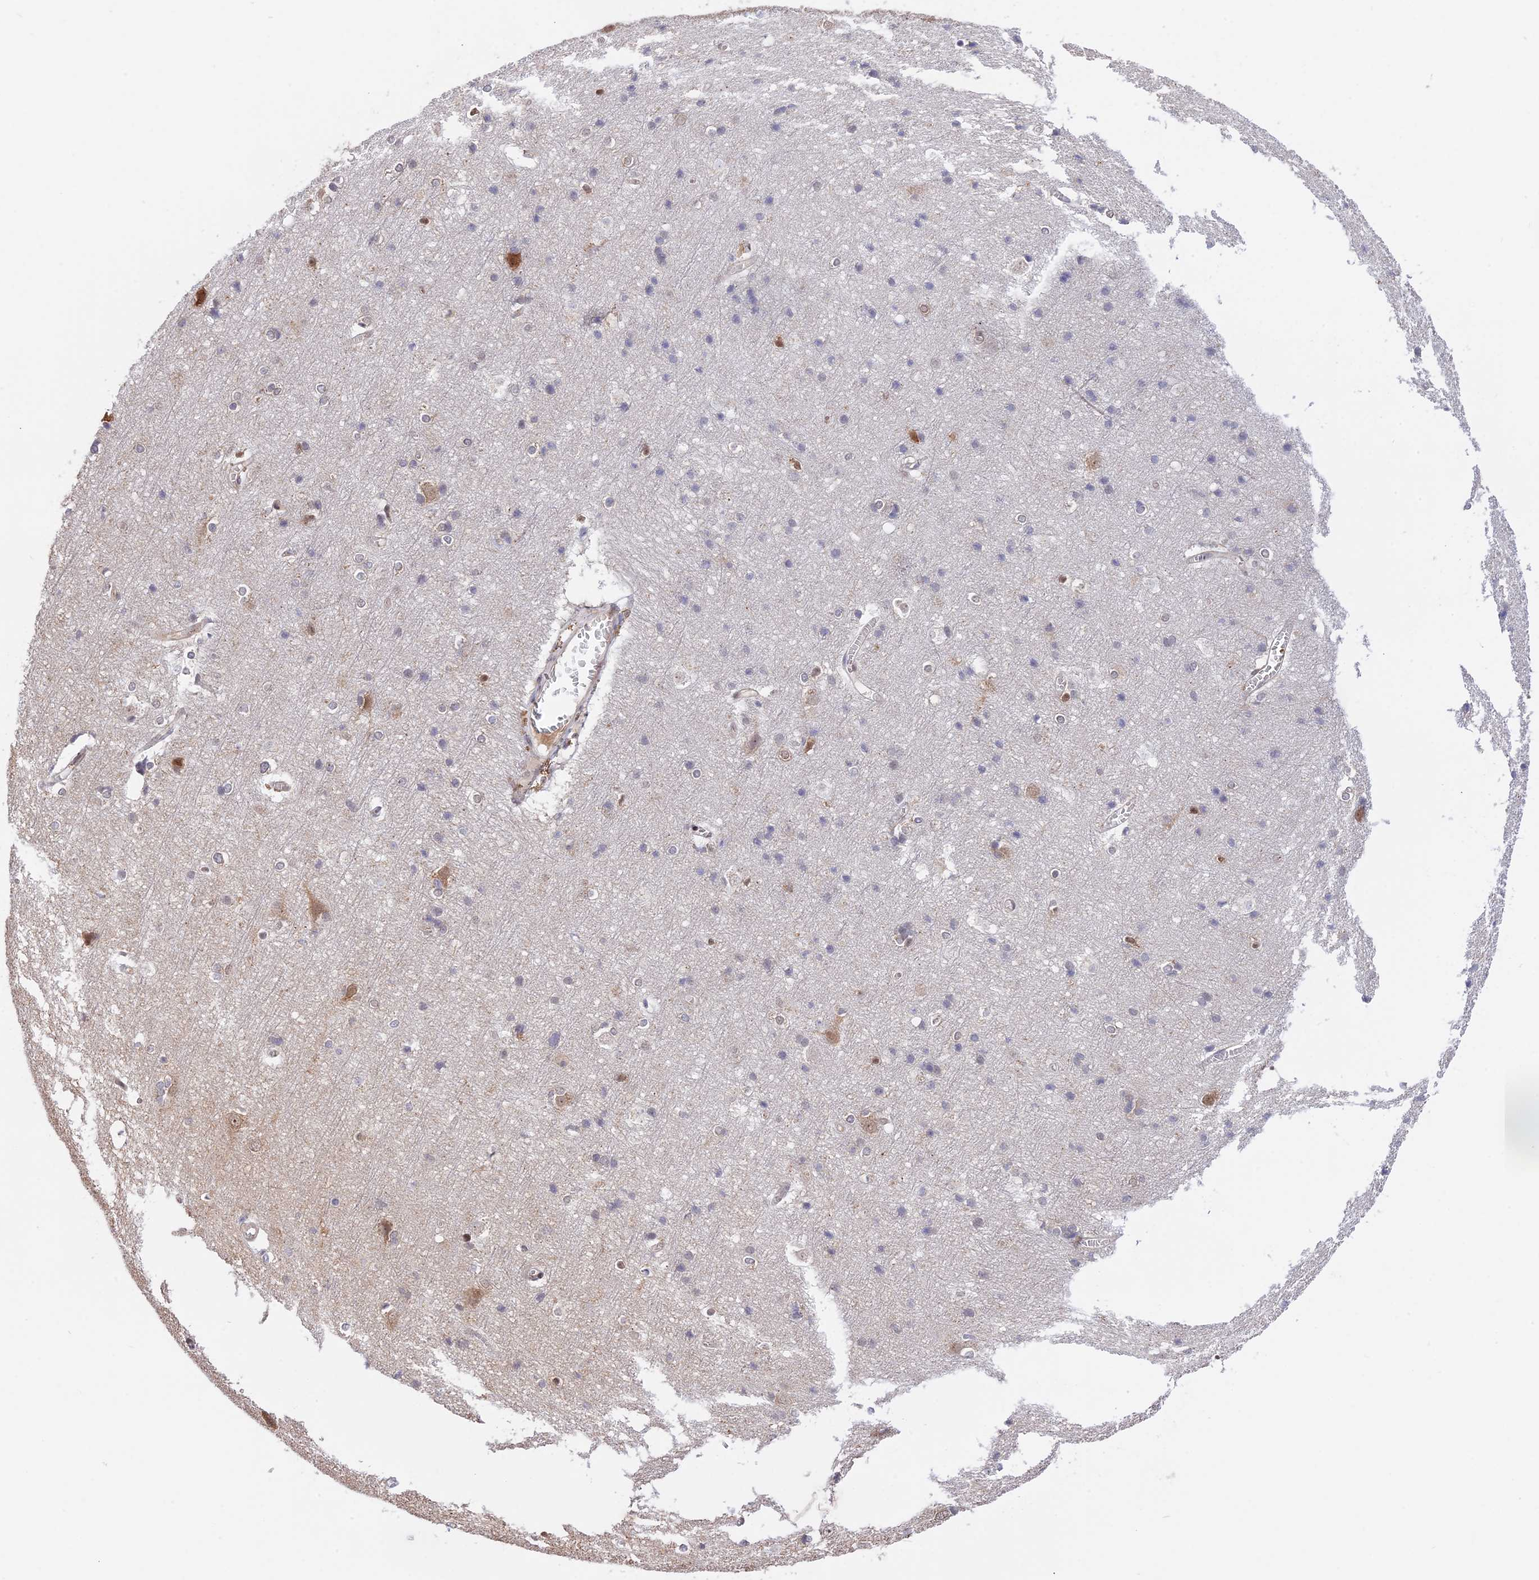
{"staining": {"intensity": "negative", "quantity": "none", "location": "none"}, "tissue": "cerebral cortex", "cell_type": "Endothelial cells", "image_type": "normal", "snomed": [{"axis": "morphology", "description": "Normal tissue, NOS"}, {"axis": "topography", "description": "Cerebral cortex"}], "caption": "Cerebral cortex was stained to show a protein in brown. There is no significant expression in endothelial cells. (DAB (3,3'-diaminobenzidine) IHC visualized using brightfield microscopy, high magnification).", "gene": "ZNF428", "patient": {"sex": "male", "age": 54}}